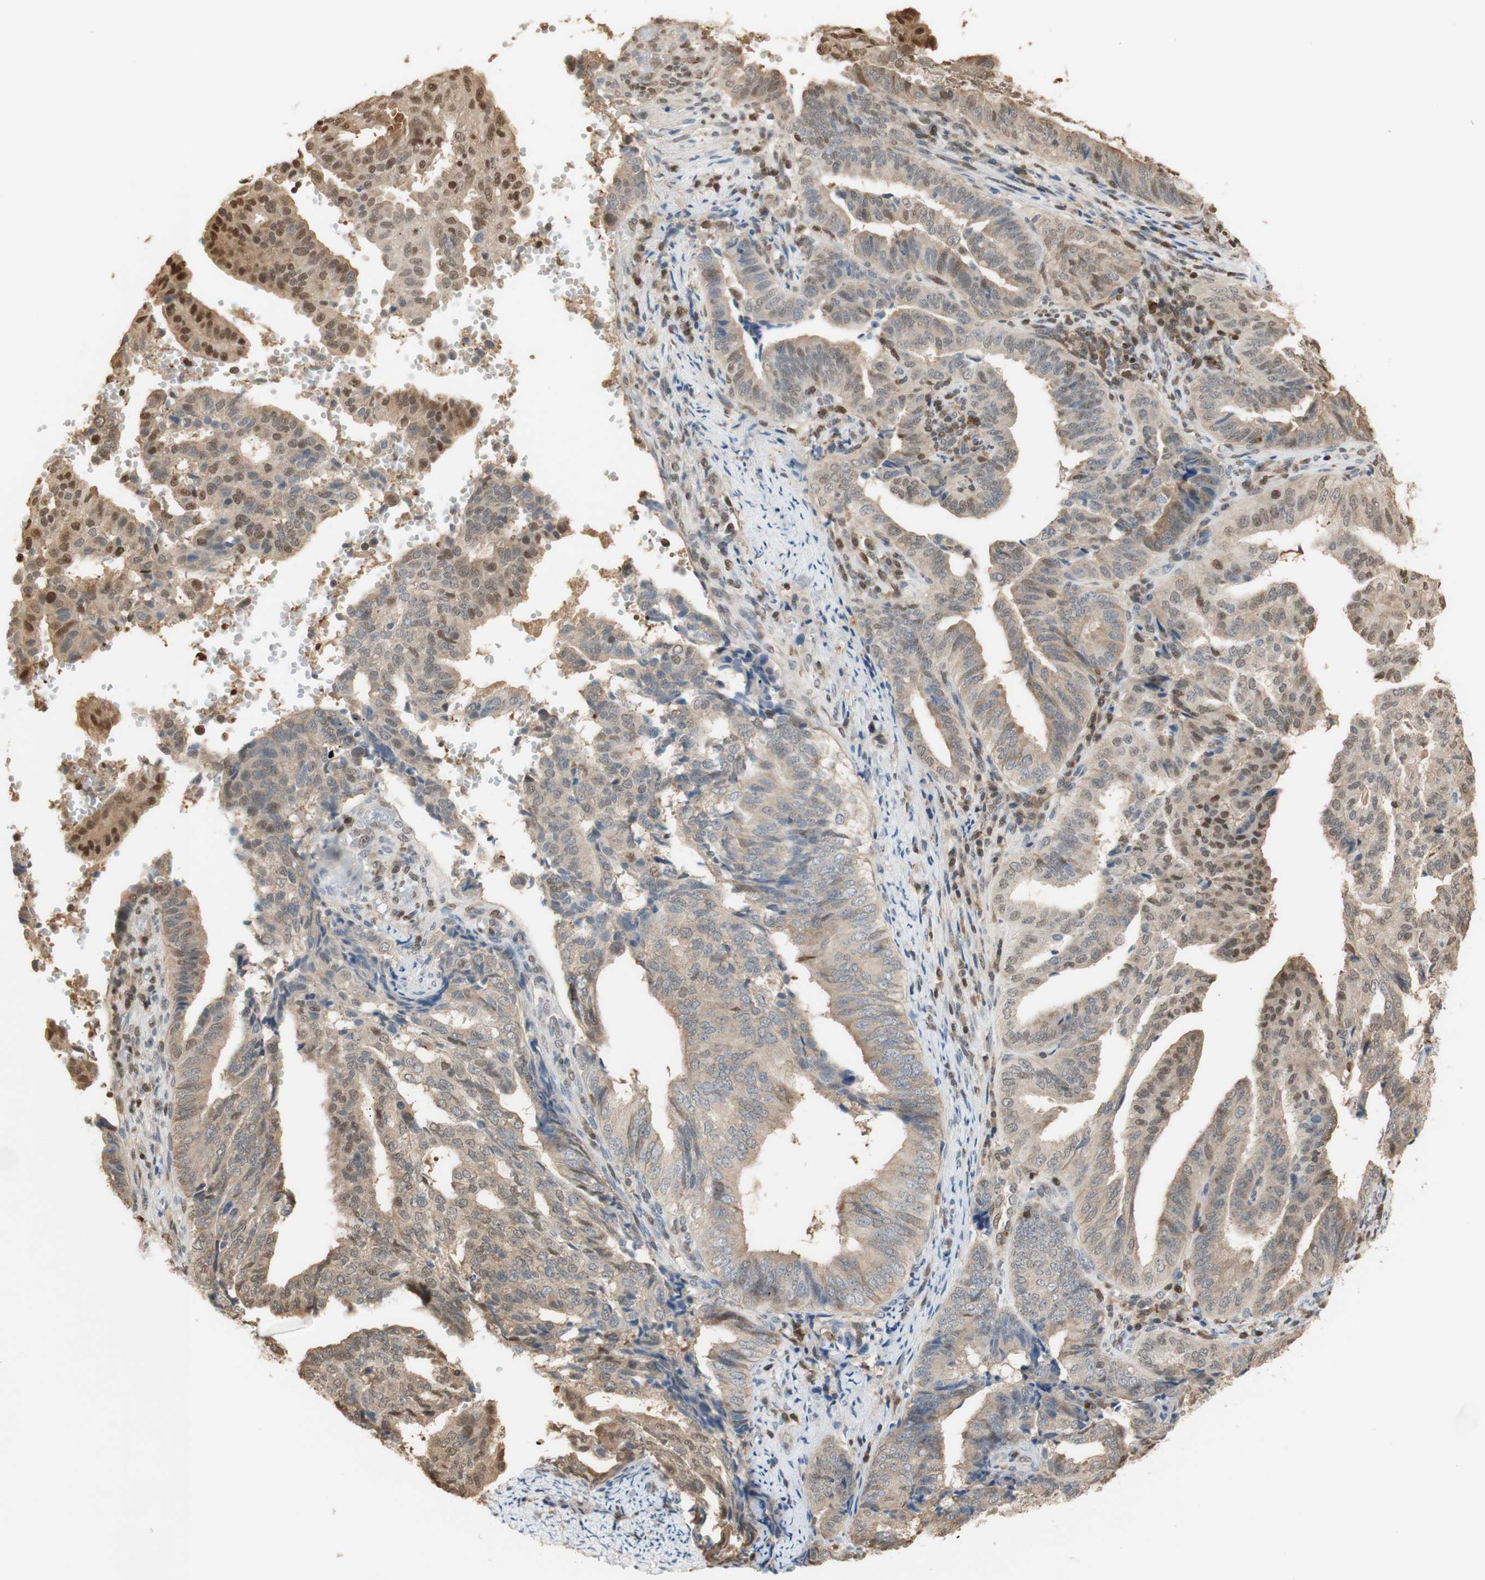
{"staining": {"intensity": "moderate", "quantity": "25%-75%", "location": "cytoplasmic/membranous,nuclear"}, "tissue": "endometrial cancer", "cell_type": "Tumor cells", "image_type": "cancer", "snomed": [{"axis": "morphology", "description": "Adenocarcinoma, NOS"}, {"axis": "topography", "description": "Endometrium"}], "caption": "Brown immunohistochemical staining in human adenocarcinoma (endometrial) demonstrates moderate cytoplasmic/membranous and nuclear positivity in approximately 25%-75% of tumor cells. The staining was performed using DAB (3,3'-diaminobenzidine) to visualize the protein expression in brown, while the nuclei were stained in blue with hematoxylin (Magnification: 20x).", "gene": "NAP1L4", "patient": {"sex": "female", "age": 58}}